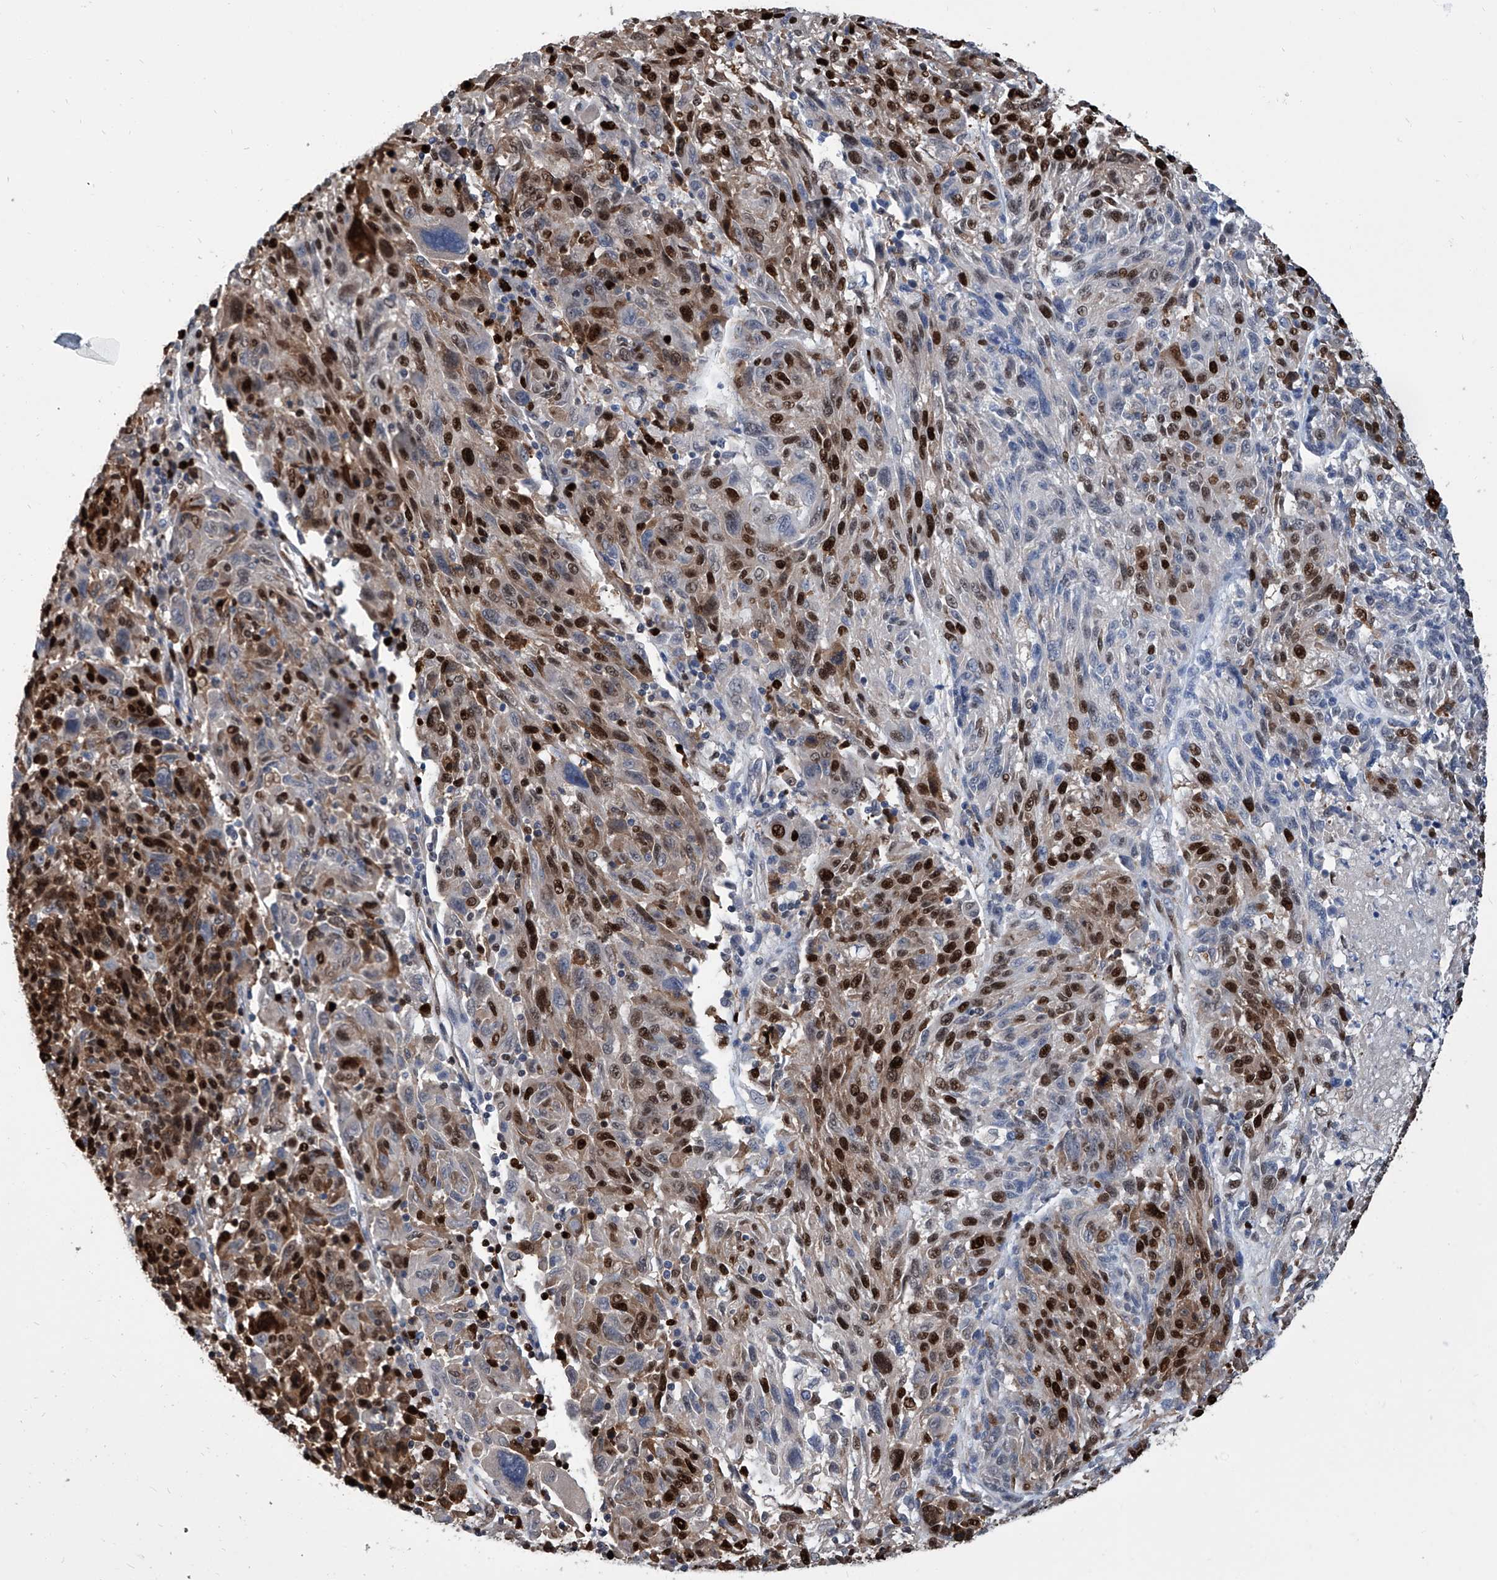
{"staining": {"intensity": "strong", "quantity": "25%-75%", "location": "cytoplasmic/membranous,nuclear"}, "tissue": "melanoma", "cell_type": "Tumor cells", "image_type": "cancer", "snomed": [{"axis": "morphology", "description": "Malignant melanoma, NOS"}, {"axis": "topography", "description": "Skin"}], "caption": "A high-resolution photomicrograph shows immunohistochemistry (IHC) staining of malignant melanoma, which reveals strong cytoplasmic/membranous and nuclear expression in approximately 25%-75% of tumor cells.", "gene": "PCNA", "patient": {"sex": "male", "age": 53}}